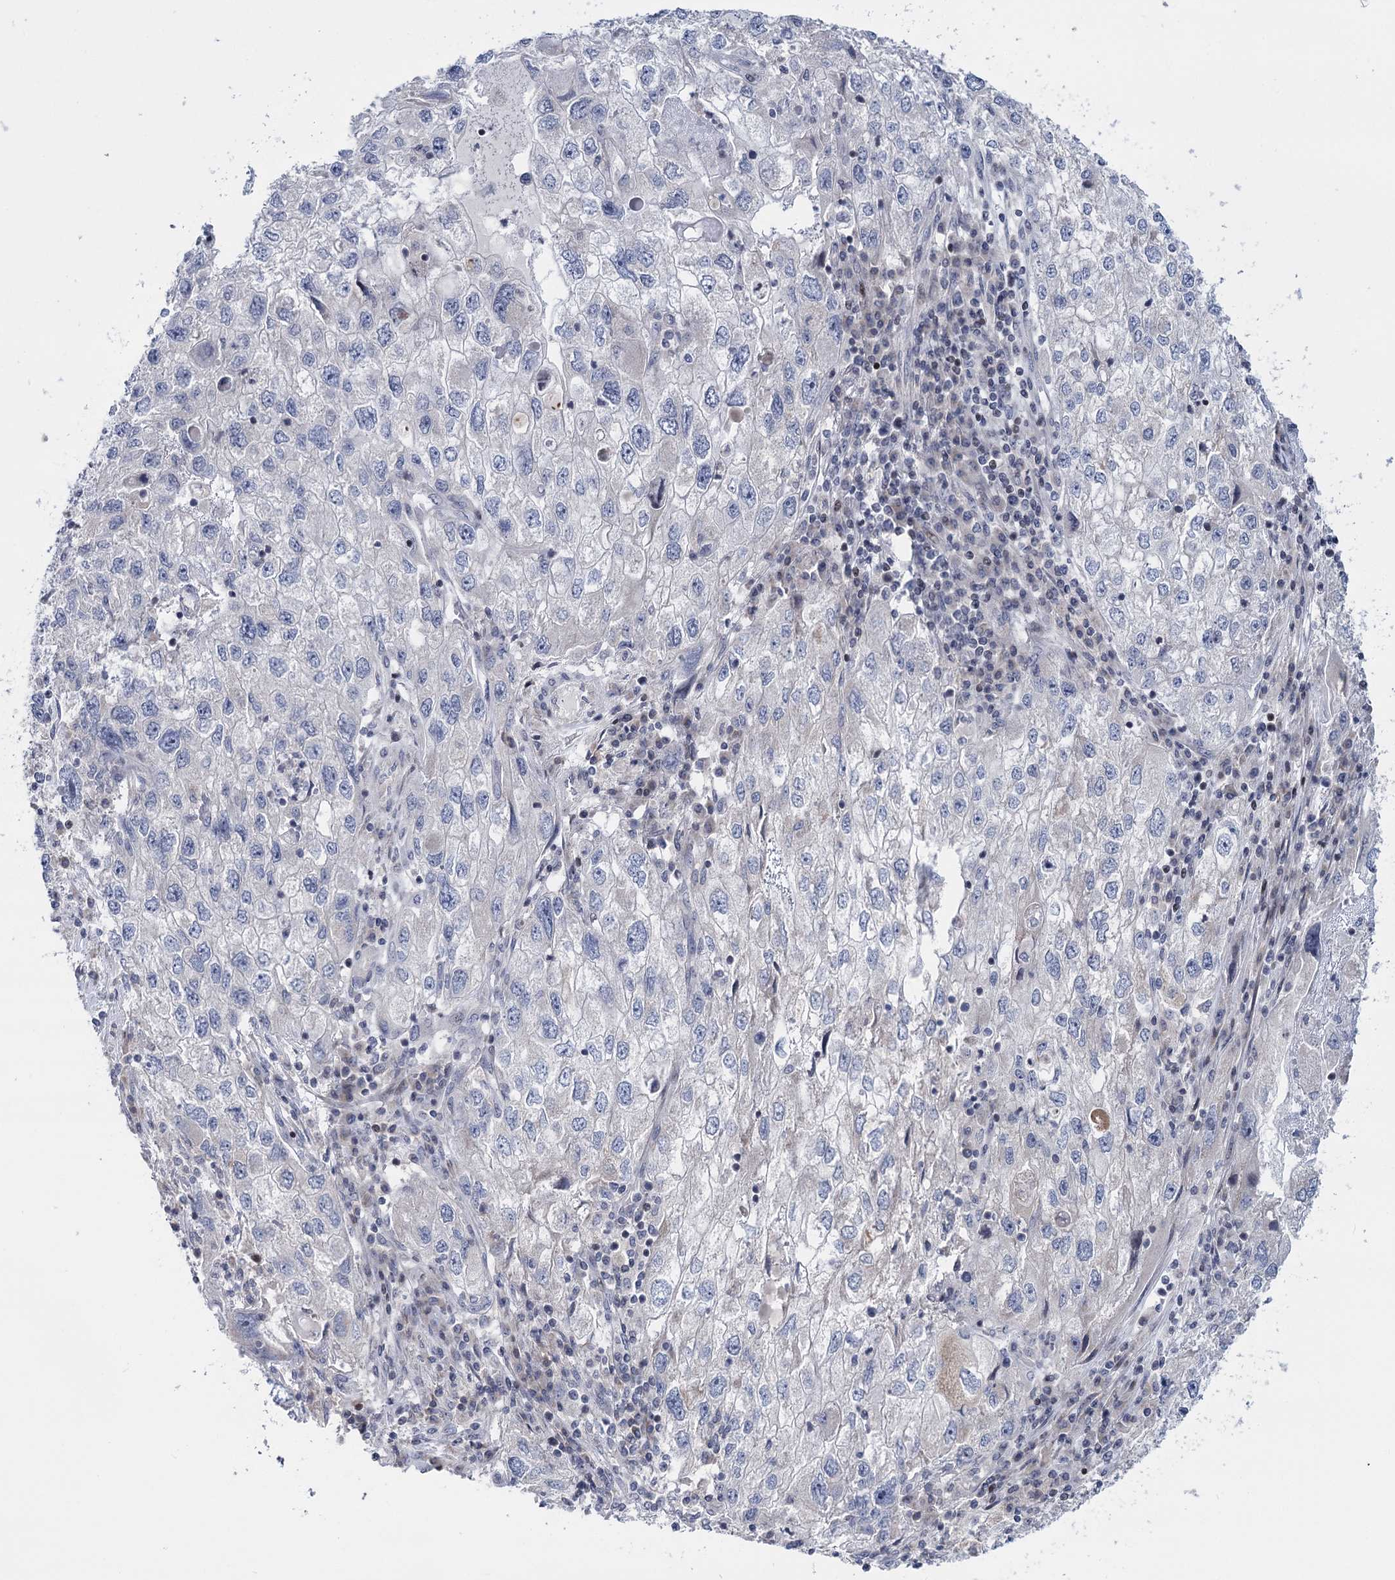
{"staining": {"intensity": "negative", "quantity": "none", "location": "none"}, "tissue": "endometrial cancer", "cell_type": "Tumor cells", "image_type": "cancer", "snomed": [{"axis": "morphology", "description": "Adenocarcinoma, NOS"}, {"axis": "topography", "description": "Endometrium"}], "caption": "A histopathology image of human adenocarcinoma (endometrial) is negative for staining in tumor cells.", "gene": "PTGR1", "patient": {"sex": "female", "age": 49}}